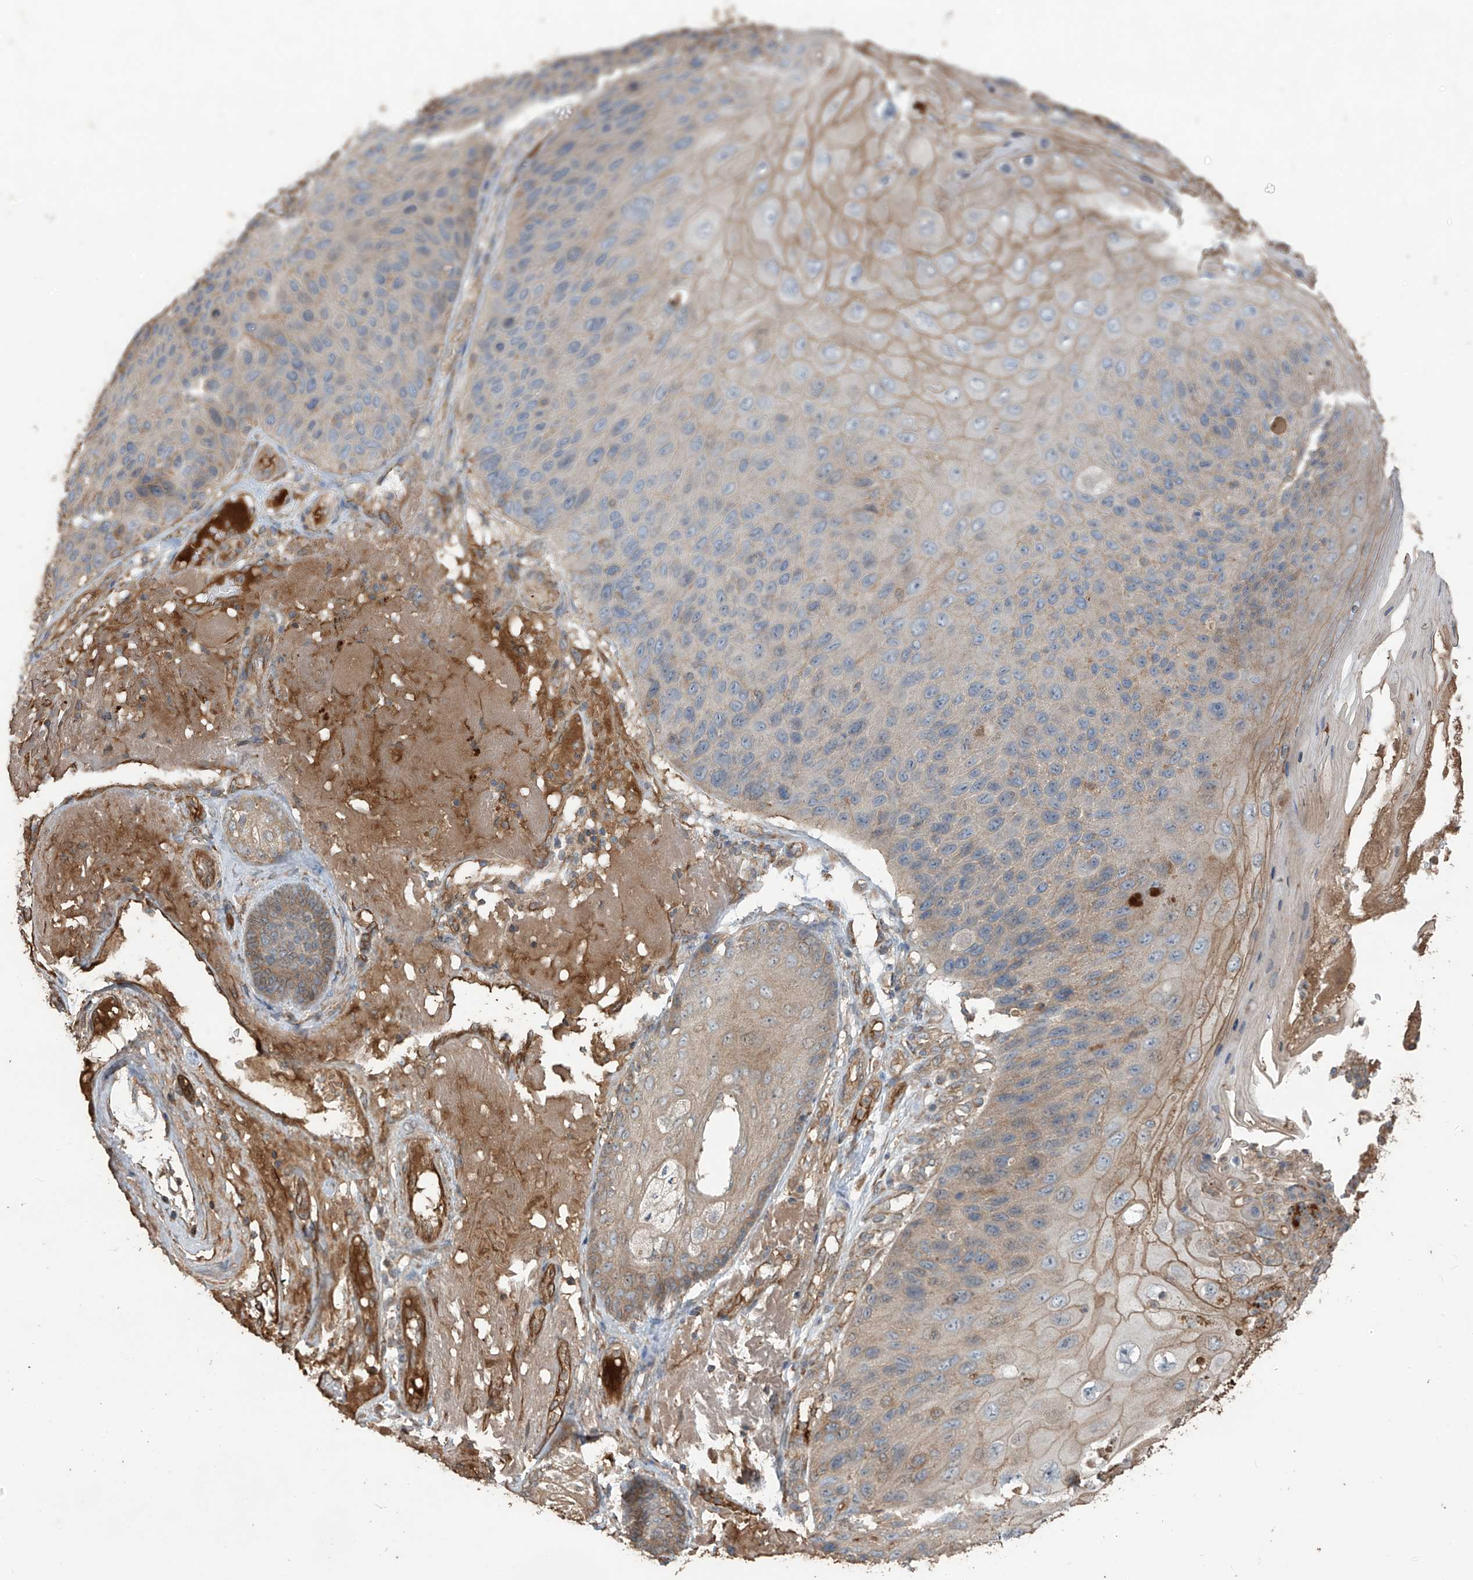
{"staining": {"intensity": "moderate", "quantity": "<25%", "location": "cytoplasmic/membranous"}, "tissue": "skin cancer", "cell_type": "Tumor cells", "image_type": "cancer", "snomed": [{"axis": "morphology", "description": "Squamous cell carcinoma, NOS"}, {"axis": "topography", "description": "Skin"}], "caption": "Immunohistochemistry of human squamous cell carcinoma (skin) exhibits low levels of moderate cytoplasmic/membranous positivity in about <25% of tumor cells.", "gene": "AGBL5", "patient": {"sex": "female", "age": 88}}